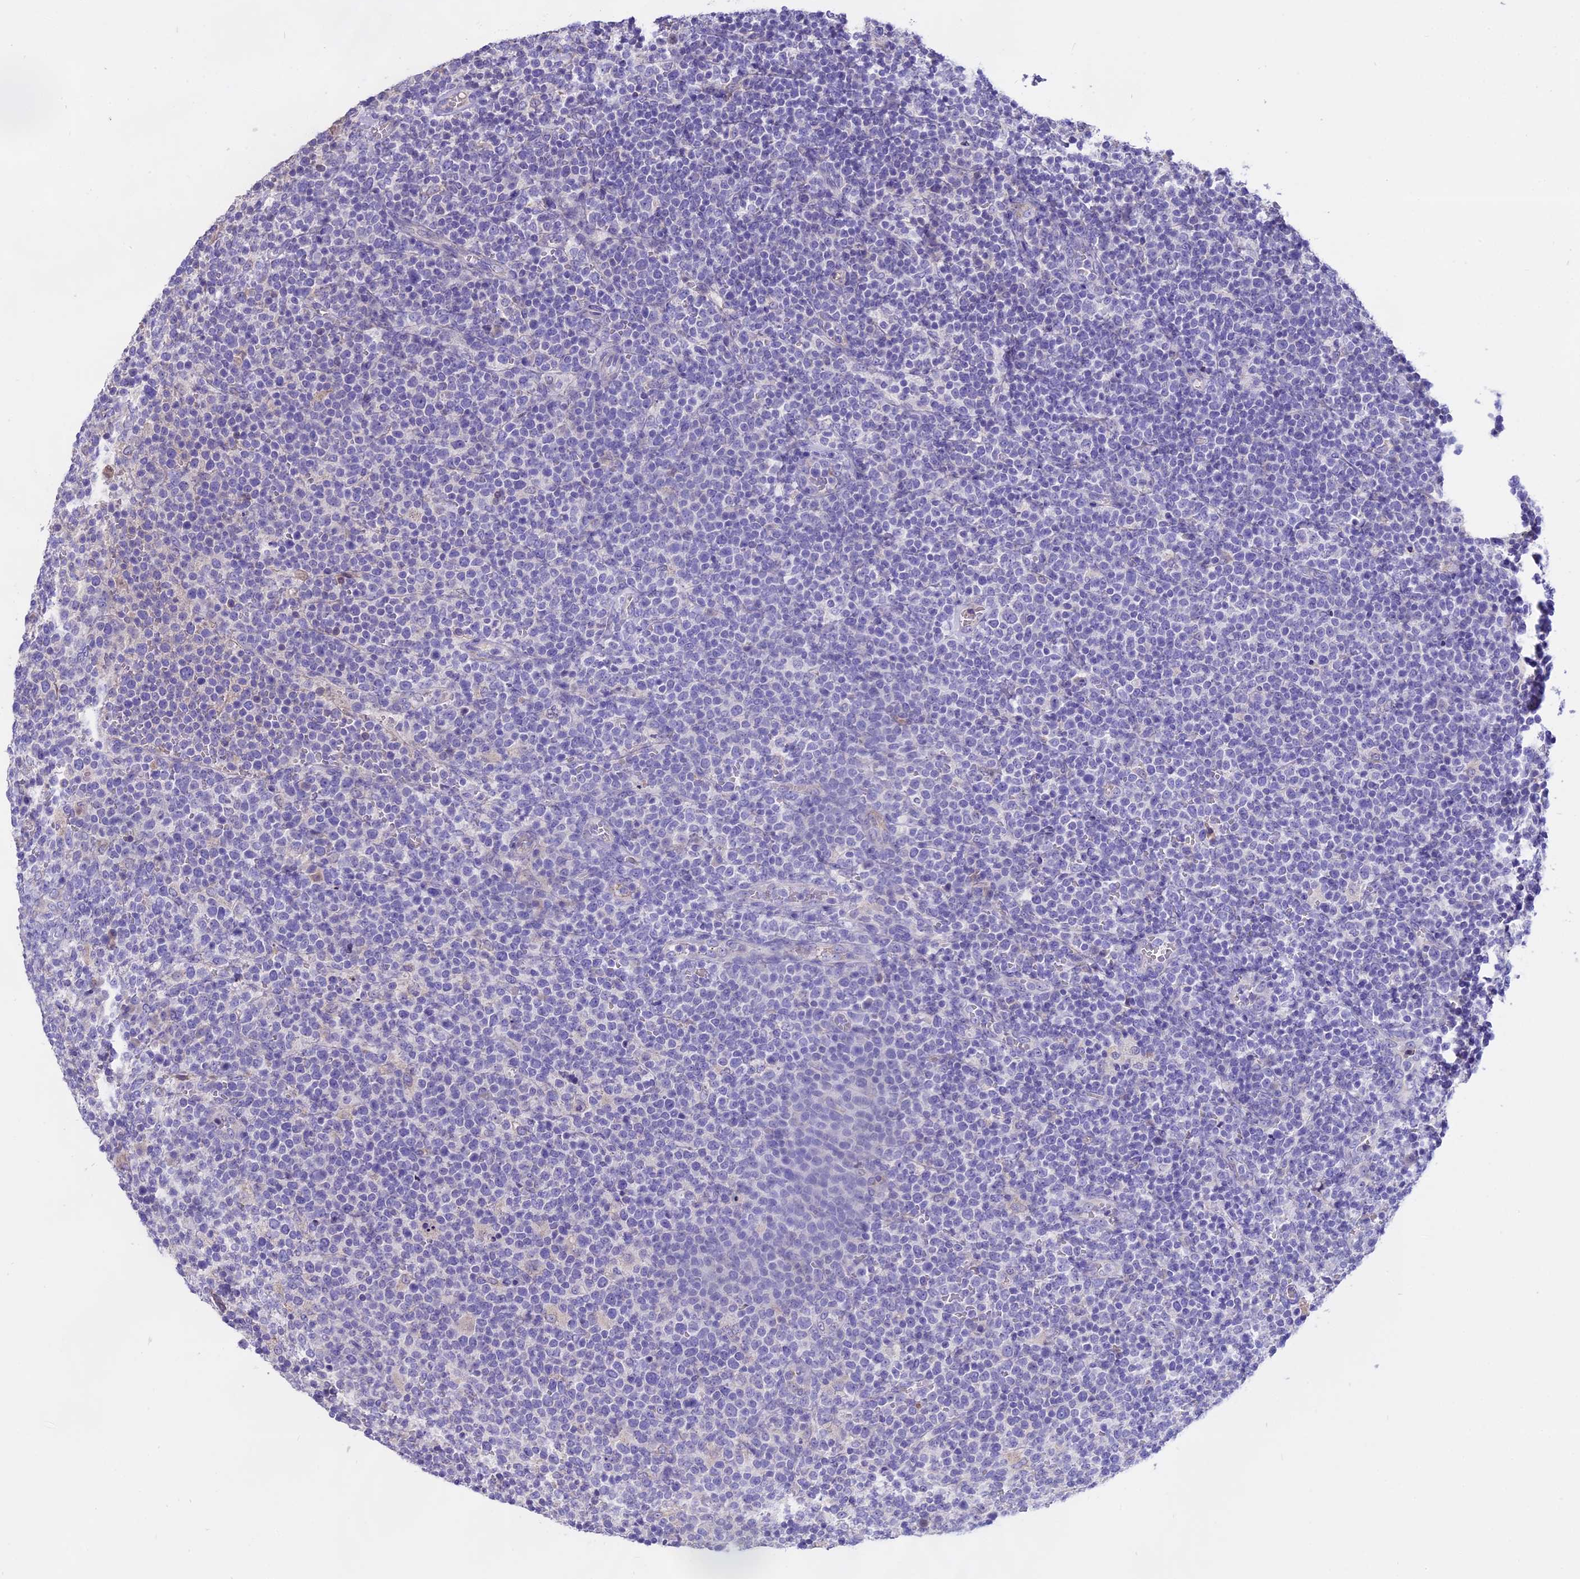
{"staining": {"intensity": "negative", "quantity": "none", "location": "none"}, "tissue": "lymphoma", "cell_type": "Tumor cells", "image_type": "cancer", "snomed": [{"axis": "morphology", "description": "Malignant lymphoma, non-Hodgkin's type, High grade"}, {"axis": "topography", "description": "Lymph node"}], "caption": "Tumor cells show no significant protein positivity in lymphoma.", "gene": "WFDC2", "patient": {"sex": "male", "age": 61}}